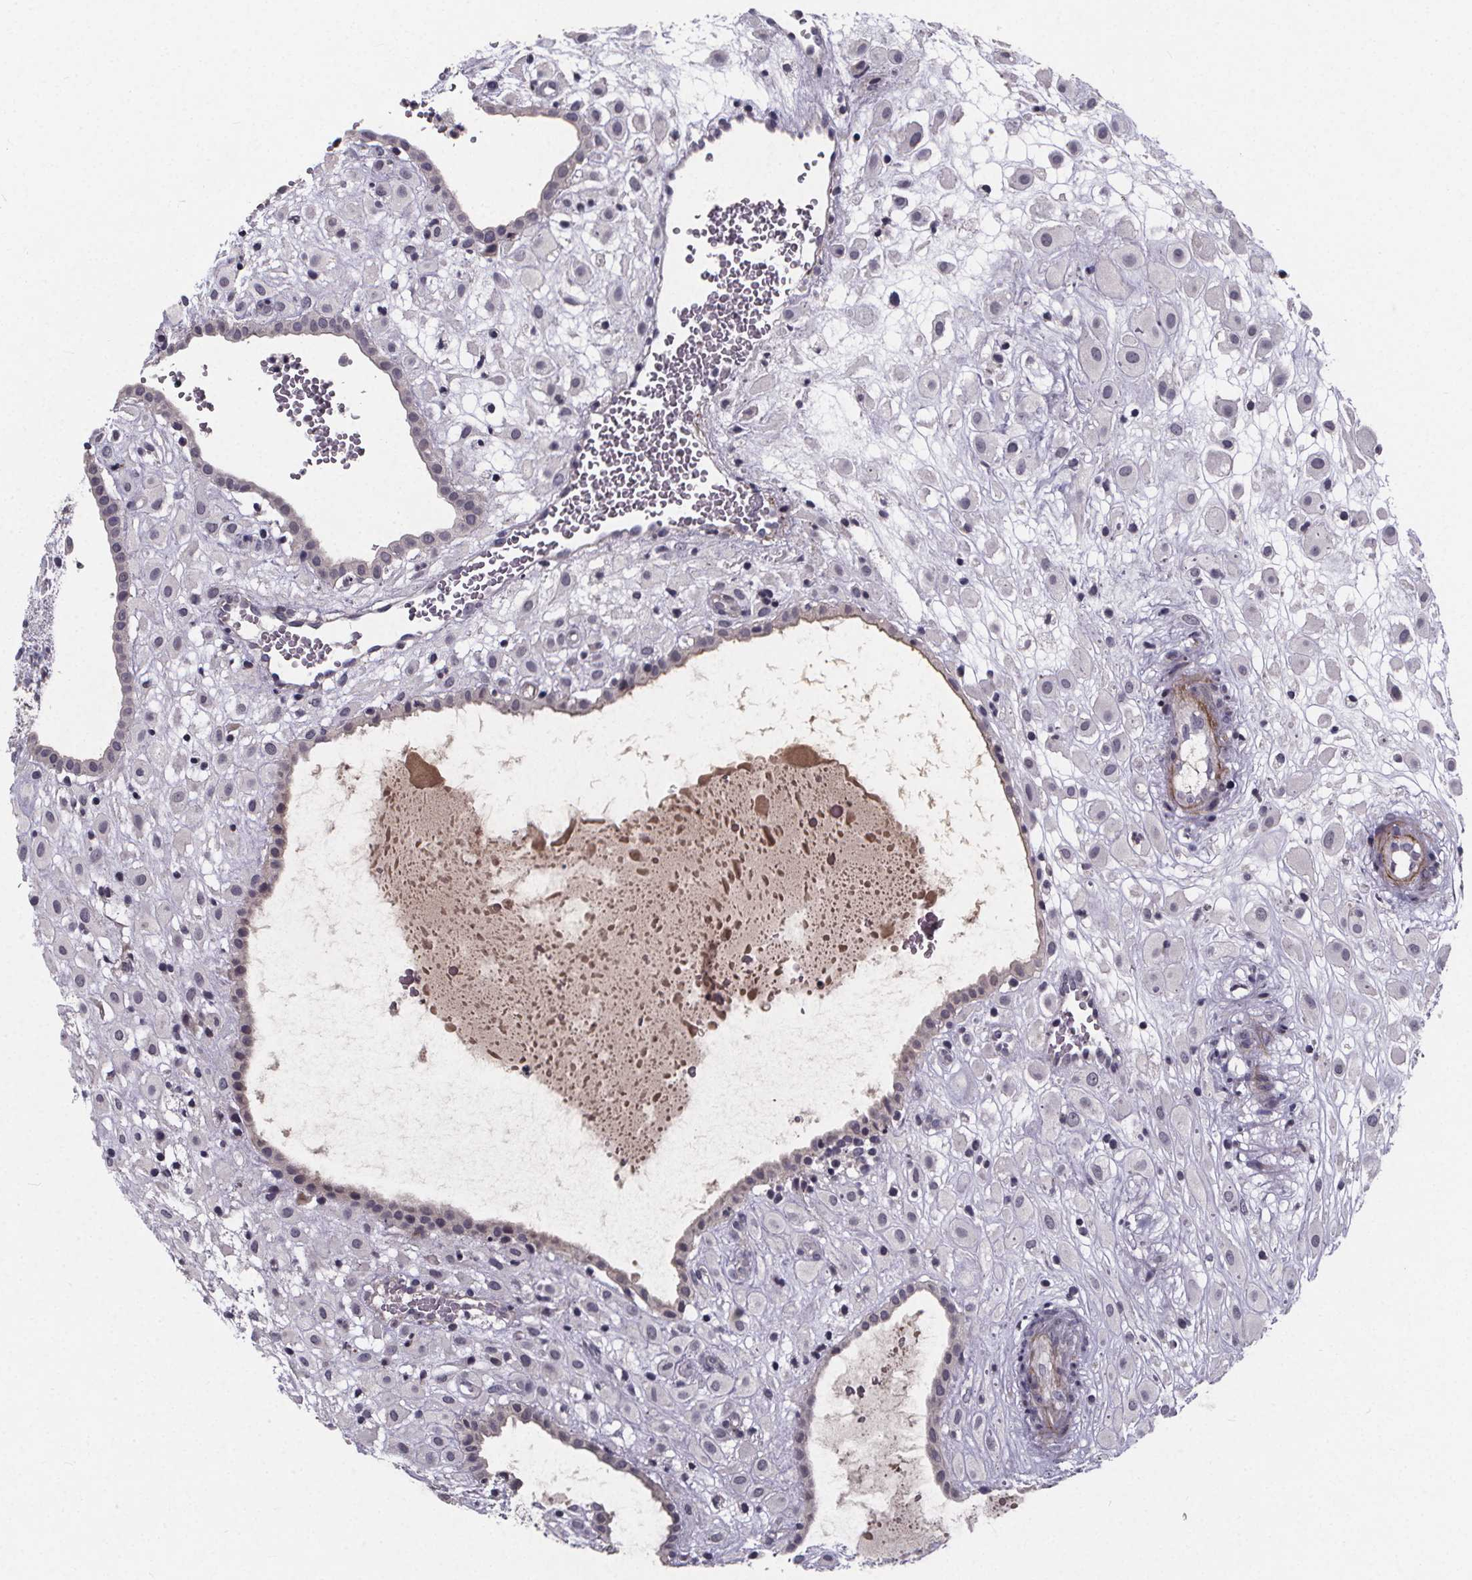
{"staining": {"intensity": "negative", "quantity": "none", "location": "none"}, "tissue": "placenta", "cell_type": "Decidual cells", "image_type": "normal", "snomed": [{"axis": "morphology", "description": "Normal tissue, NOS"}, {"axis": "topography", "description": "Placenta"}], "caption": "Human placenta stained for a protein using immunohistochemistry displays no staining in decidual cells.", "gene": "FBXW2", "patient": {"sex": "female", "age": 24}}